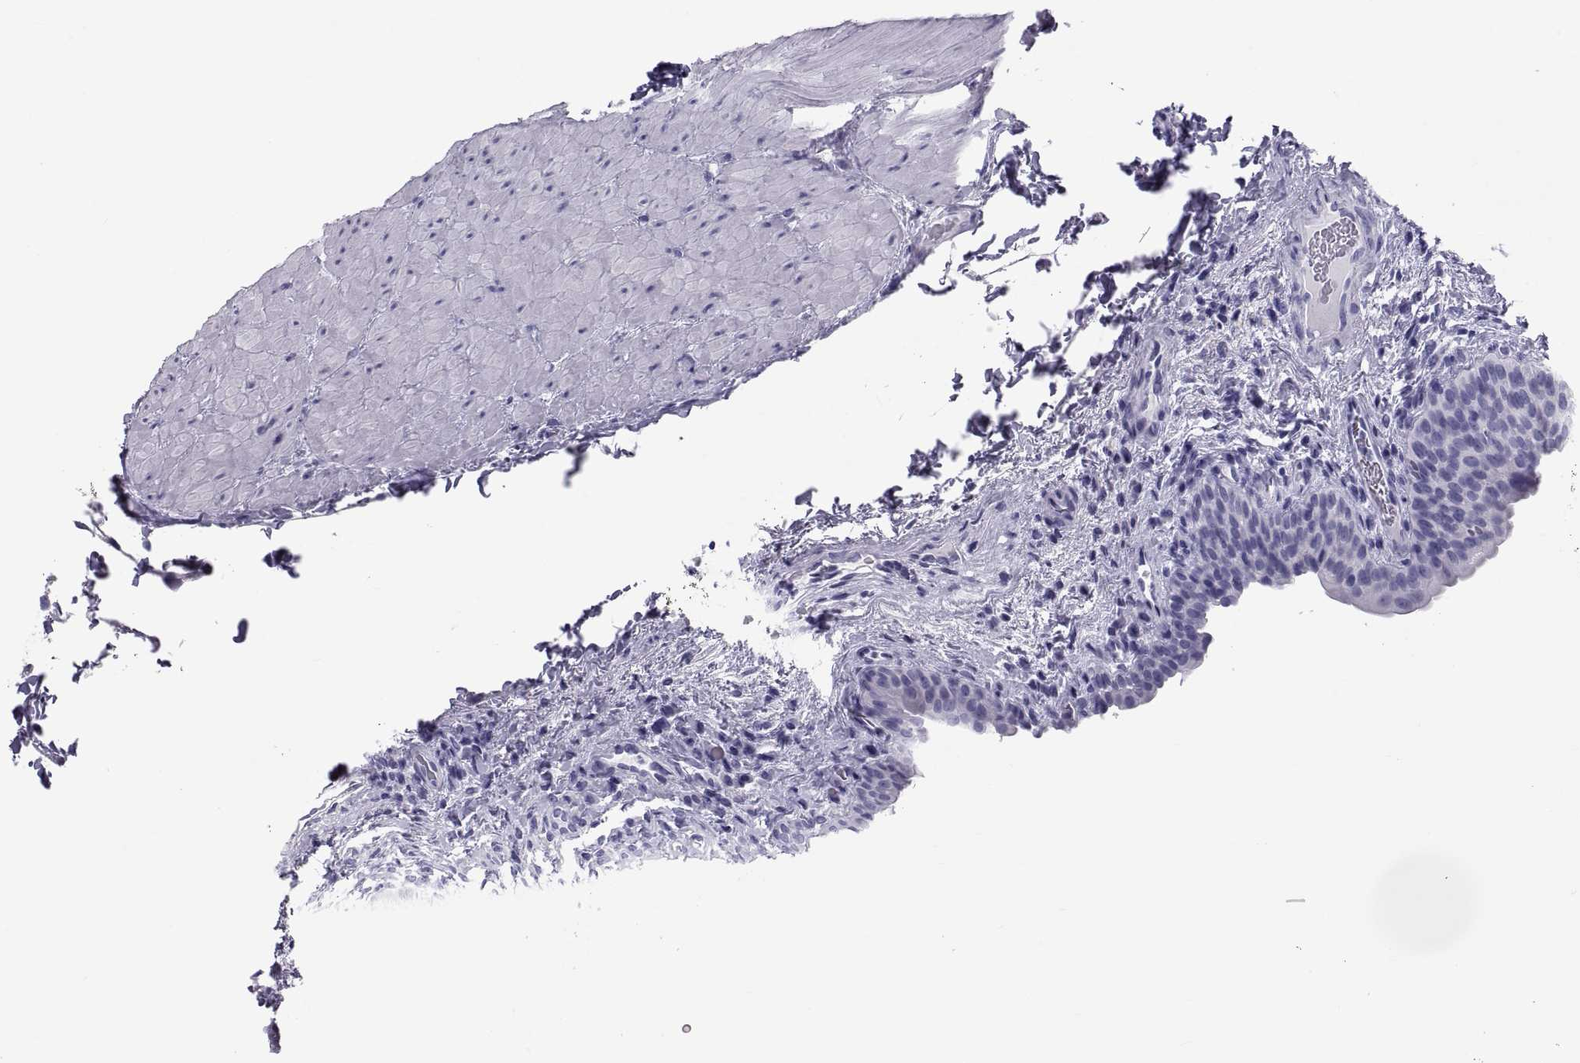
{"staining": {"intensity": "negative", "quantity": "none", "location": "none"}, "tissue": "urinary bladder", "cell_type": "Urothelial cells", "image_type": "normal", "snomed": [{"axis": "morphology", "description": "Normal tissue, NOS"}, {"axis": "topography", "description": "Urinary bladder"}], "caption": "Protein analysis of benign urinary bladder shows no significant positivity in urothelial cells.", "gene": "DEFB129", "patient": {"sex": "male", "age": 66}}